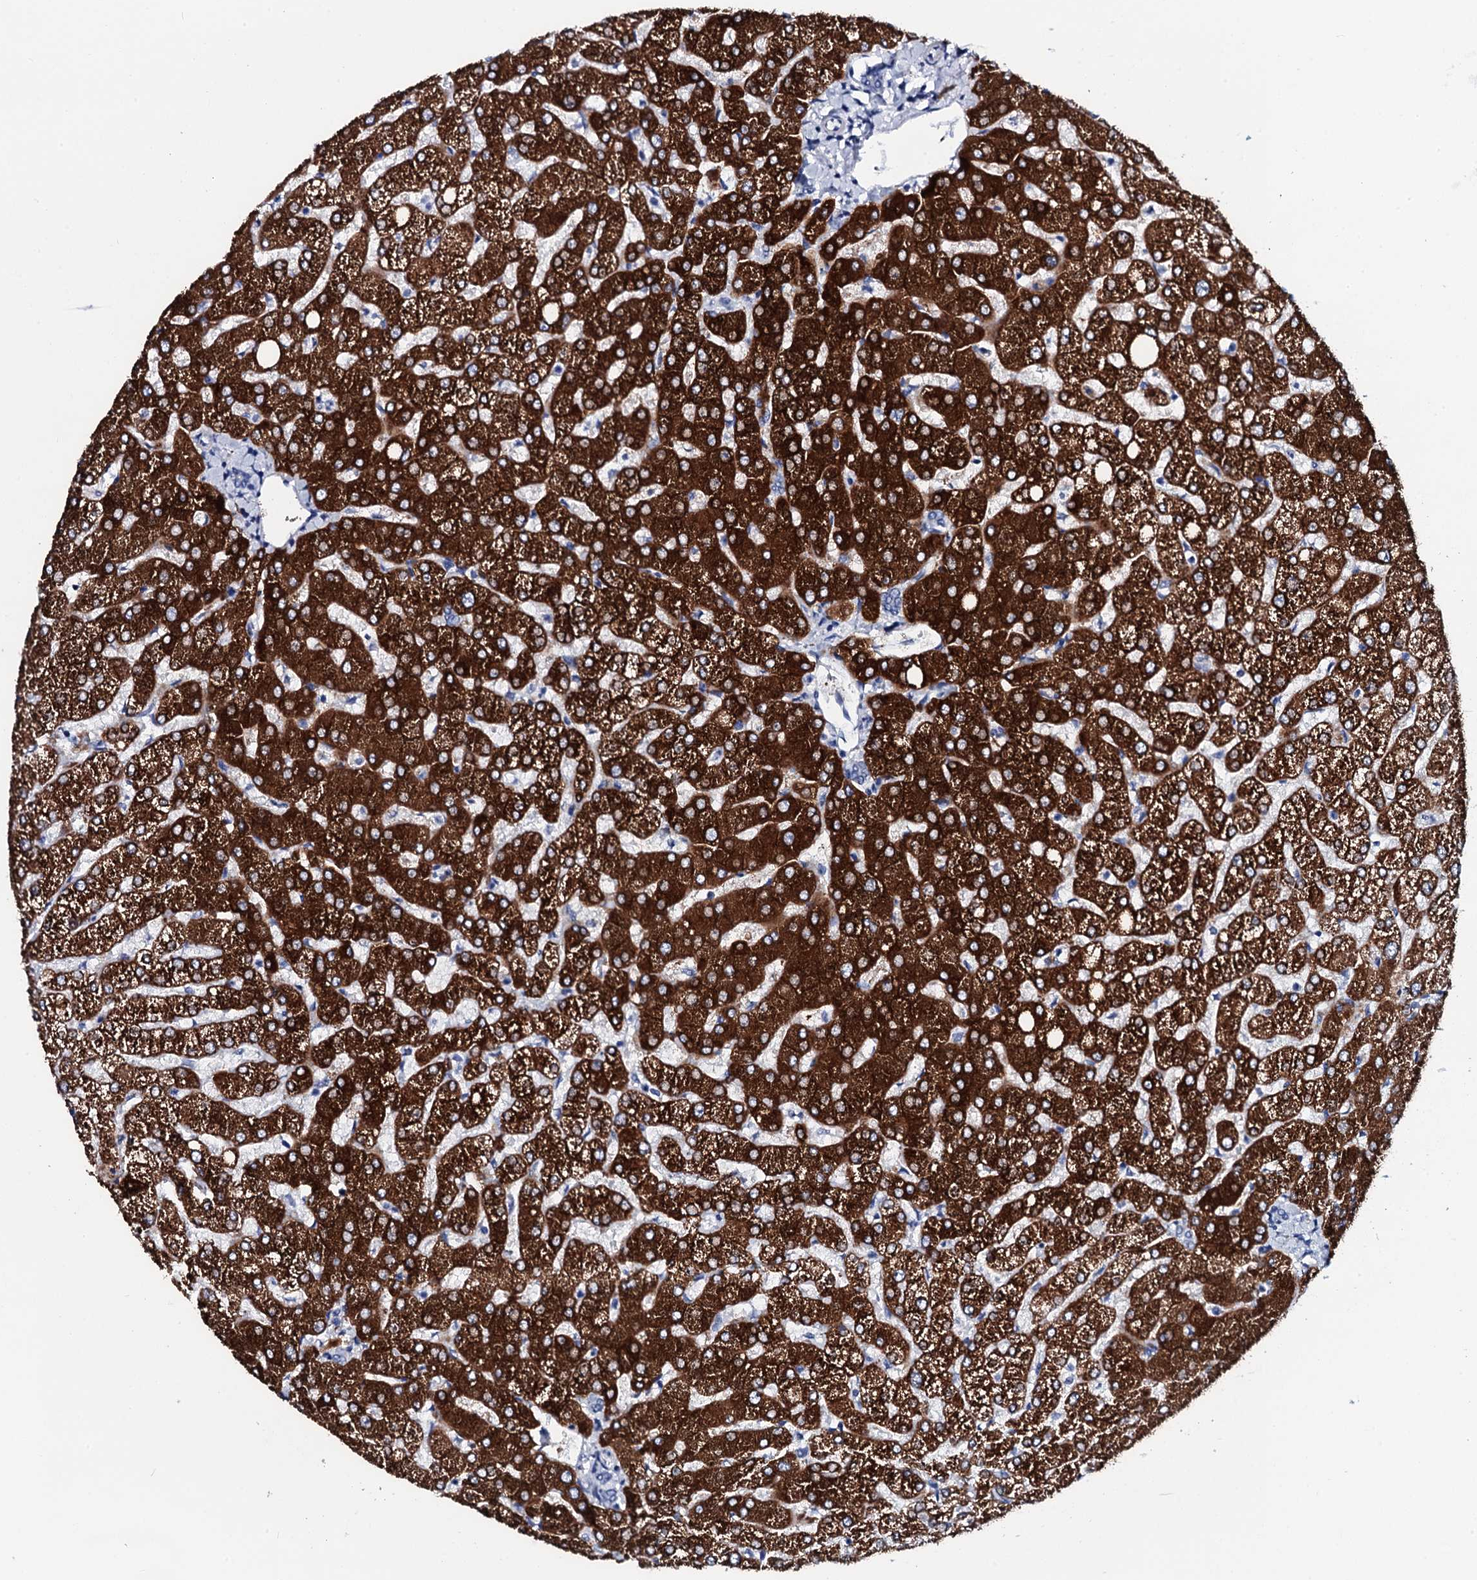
{"staining": {"intensity": "negative", "quantity": "none", "location": "none"}, "tissue": "liver", "cell_type": "Cholangiocytes", "image_type": "normal", "snomed": [{"axis": "morphology", "description": "Normal tissue, NOS"}, {"axis": "topography", "description": "Liver"}], "caption": "Immunohistochemistry (IHC) of unremarkable liver exhibits no positivity in cholangiocytes.", "gene": "GYS2", "patient": {"sex": "female", "age": 54}}